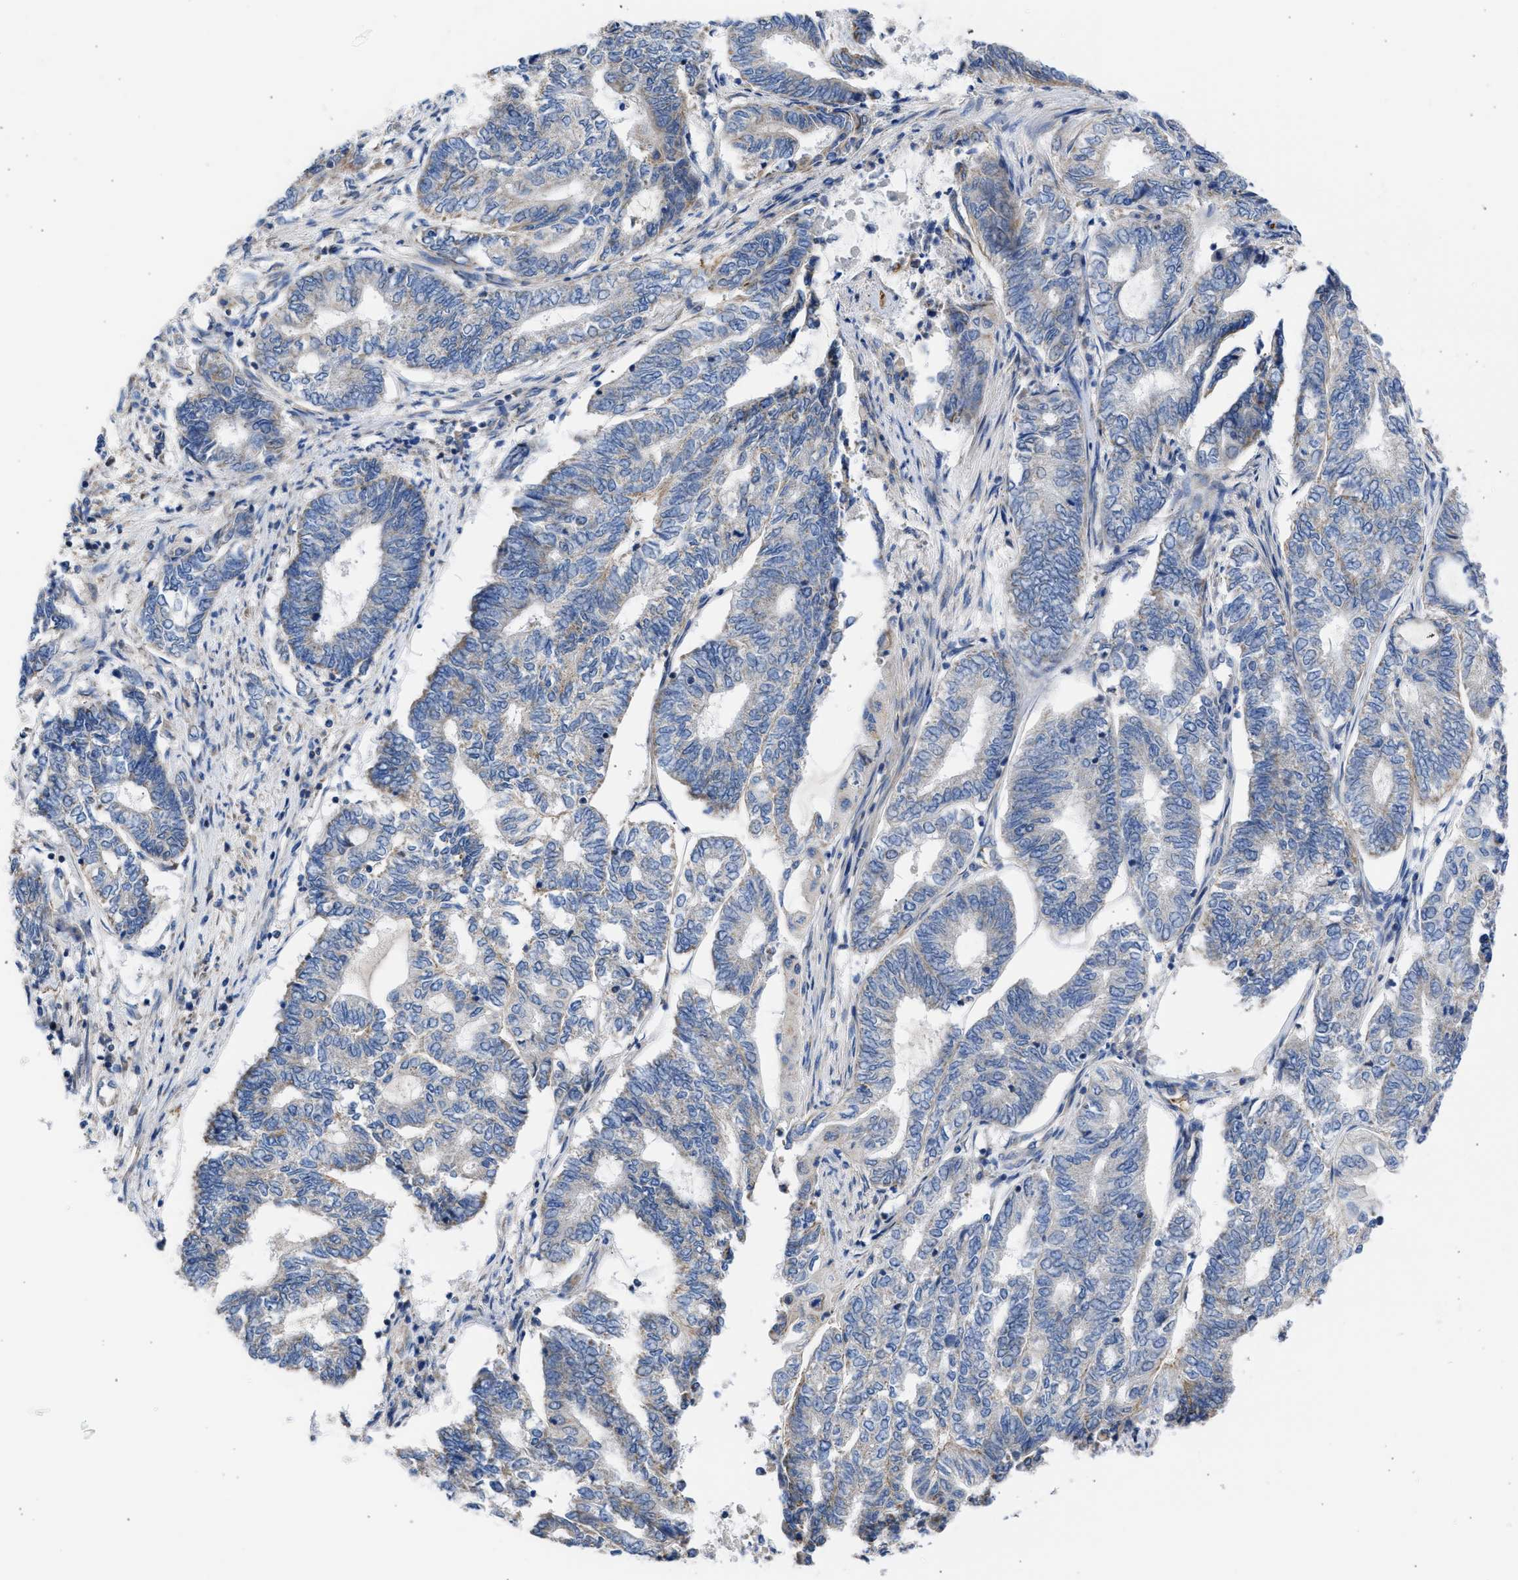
{"staining": {"intensity": "weak", "quantity": "<25%", "location": "cytoplasmic/membranous"}, "tissue": "endometrial cancer", "cell_type": "Tumor cells", "image_type": "cancer", "snomed": [{"axis": "morphology", "description": "Adenocarcinoma, NOS"}, {"axis": "topography", "description": "Uterus"}, {"axis": "topography", "description": "Endometrium"}], "caption": "An immunohistochemistry (IHC) image of endometrial cancer is shown. There is no staining in tumor cells of endometrial cancer.", "gene": "BTG3", "patient": {"sex": "female", "age": 70}}